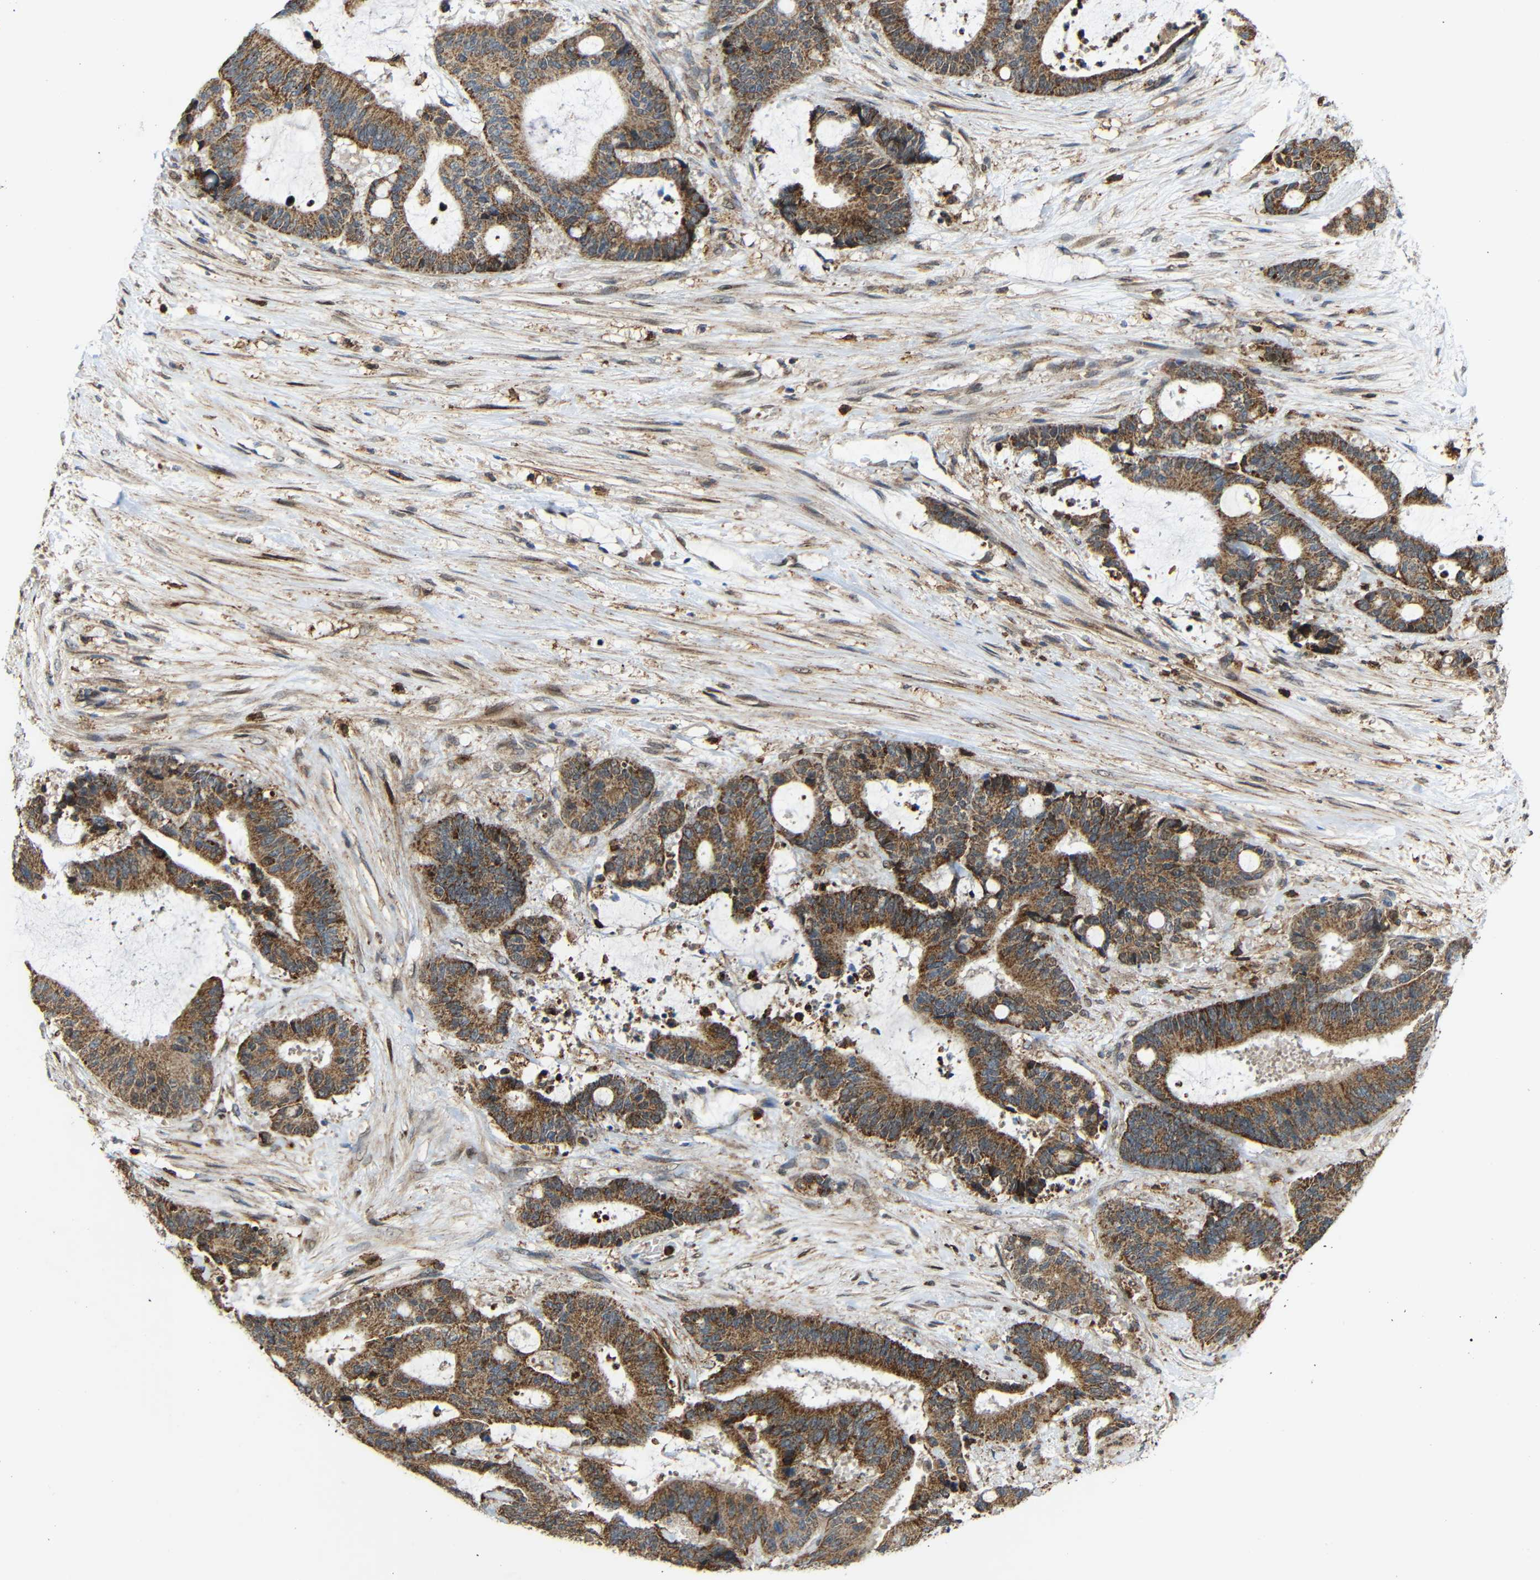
{"staining": {"intensity": "moderate", "quantity": ">75%", "location": "cytoplasmic/membranous"}, "tissue": "liver cancer", "cell_type": "Tumor cells", "image_type": "cancer", "snomed": [{"axis": "morphology", "description": "Normal tissue, NOS"}, {"axis": "morphology", "description": "Cholangiocarcinoma"}, {"axis": "topography", "description": "Liver"}, {"axis": "topography", "description": "Peripheral nerve tissue"}], "caption": "IHC (DAB (3,3'-diaminobenzidine)) staining of human liver cancer reveals moderate cytoplasmic/membranous protein staining in approximately >75% of tumor cells. Nuclei are stained in blue.", "gene": "C1GALT1", "patient": {"sex": "female", "age": 73}}